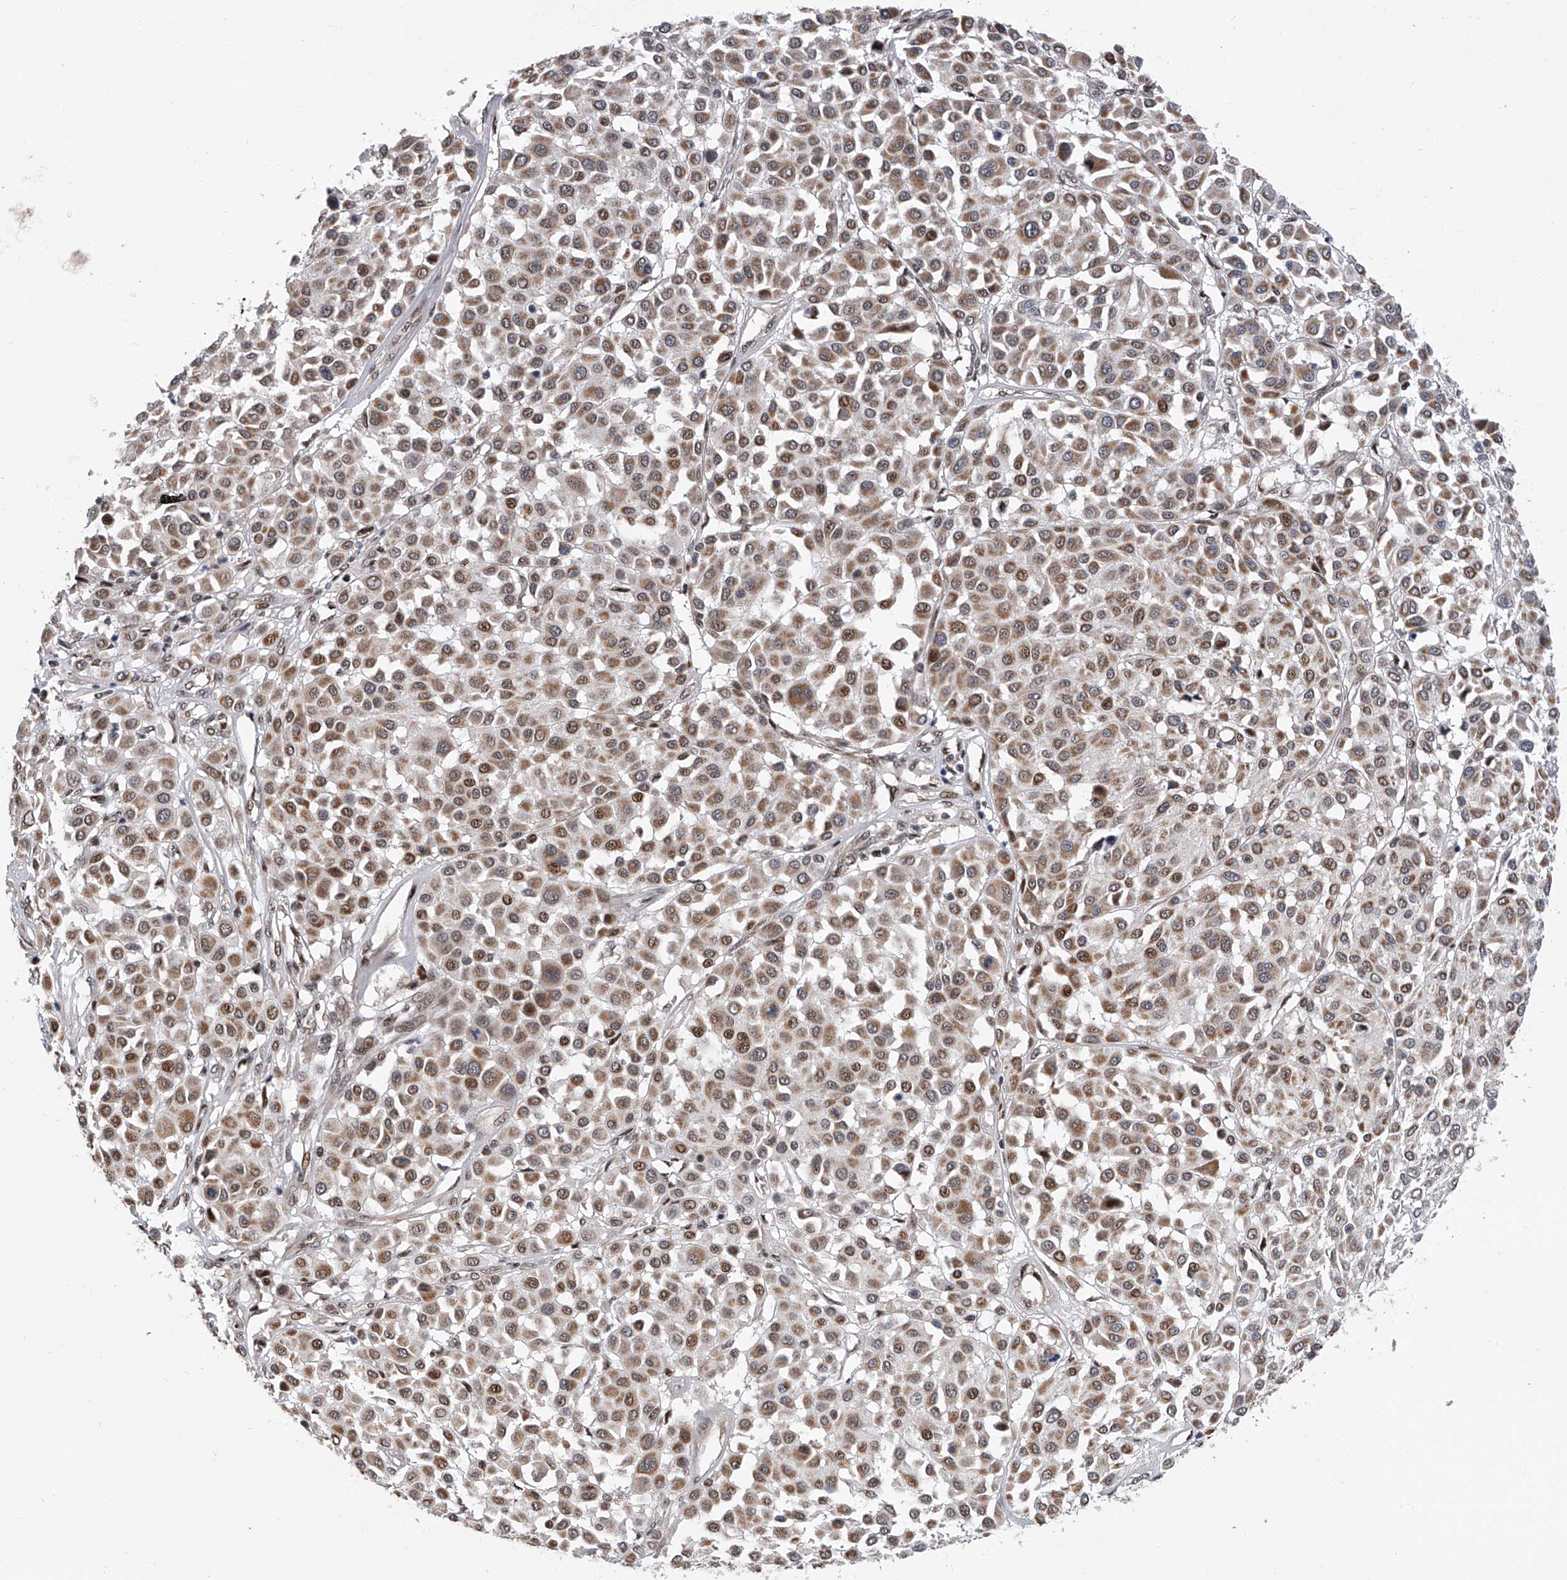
{"staining": {"intensity": "moderate", "quantity": "25%-75%", "location": "cytoplasmic/membranous,nuclear"}, "tissue": "melanoma", "cell_type": "Tumor cells", "image_type": "cancer", "snomed": [{"axis": "morphology", "description": "Malignant melanoma, Metastatic site"}, {"axis": "topography", "description": "Soft tissue"}], "caption": "Immunohistochemical staining of human malignant melanoma (metastatic site) shows medium levels of moderate cytoplasmic/membranous and nuclear staining in about 25%-75% of tumor cells. The staining was performed using DAB (3,3'-diaminobenzidine), with brown indicating positive protein expression. Nuclei are stained blue with hematoxylin.", "gene": "ZNF426", "patient": {"sex": "male", "age": 41}}